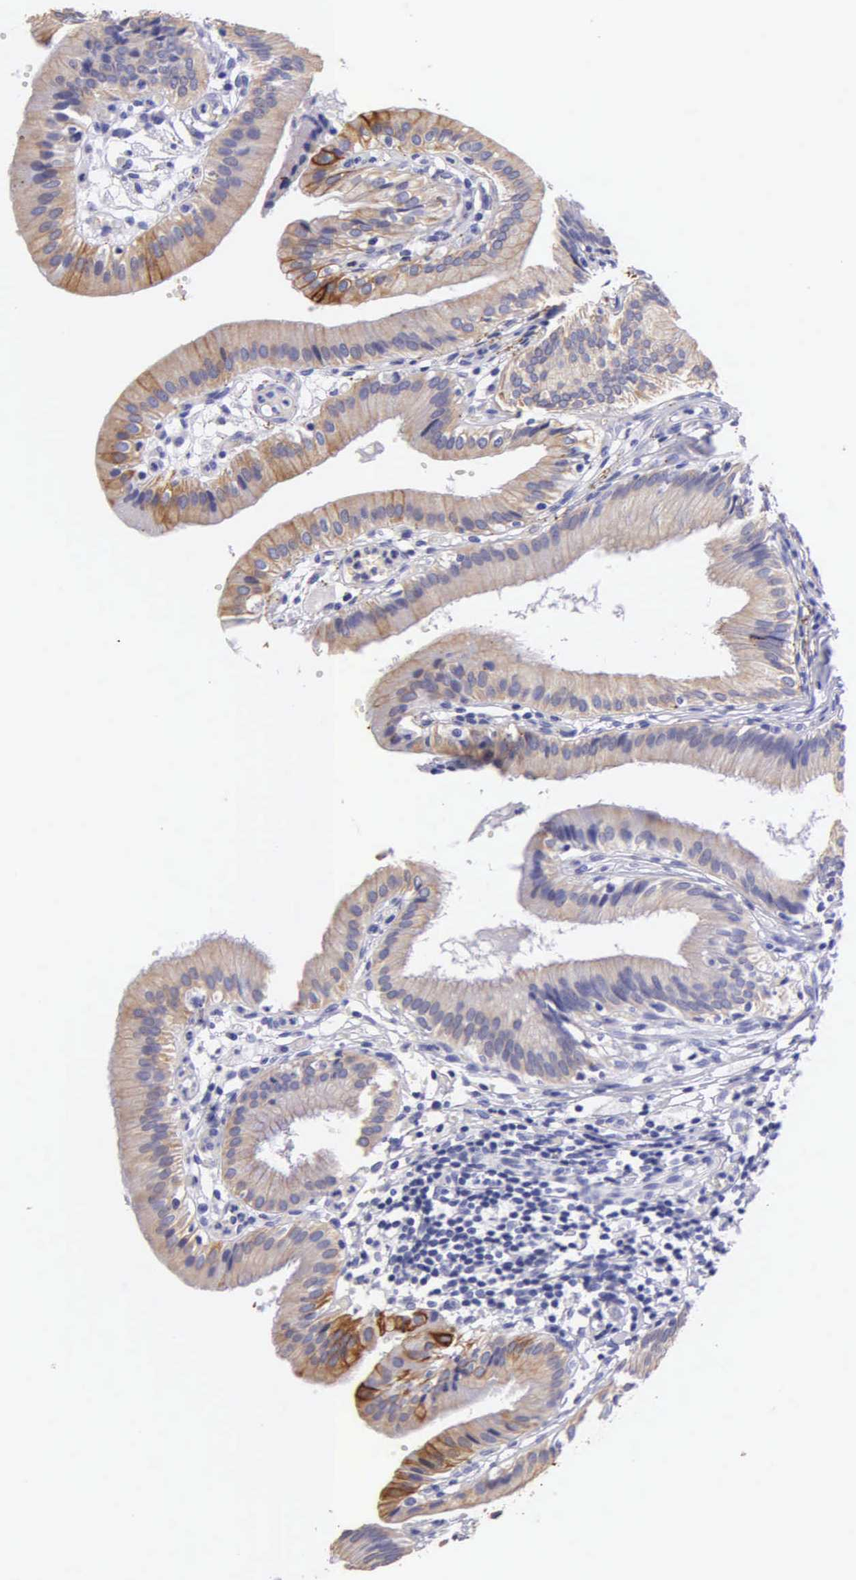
{"staining": {"intensity": "moderate", "quantity": "<25%", "location": "cytoplasmic/membranous"}, "tissue": "gallbladder", "cell_type": "Glandular cells", "image_type": "normal", "snomed": [{"axis": "morphology", "description": "Normal tissue, NOS"}, {"axis": "topography", "description": "Gallbladder"}], "caption": "Moderate cytoplasmic/membranous expression is identified in about <25% of glandular cells in normal gallbladder.", "gene": "KRT17", "patient": {"sex": "male", "age": 28}}